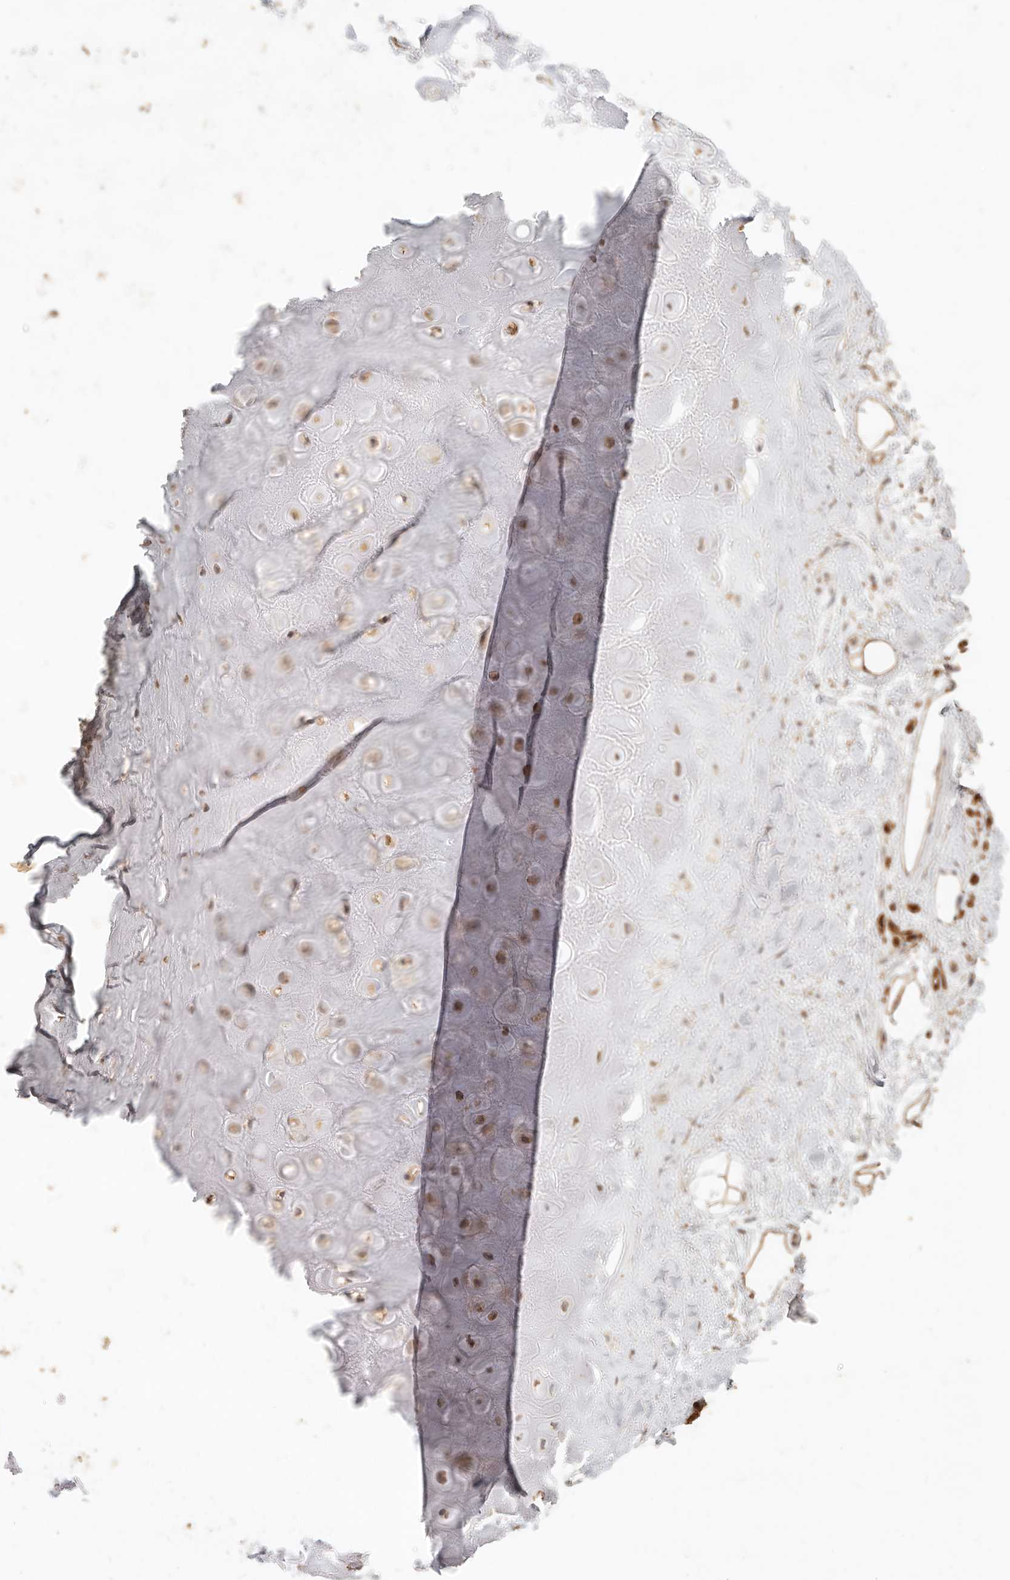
{"staining": {"intensity": "moderate", "quantity": ">75%", "location": "cytoplasmic/membranous,nuclear"}, "tissue": "adipose tissue", "cell_type": "Adipocytes", "image_type": "normal", "snomed": [{"axis": "morphology", "description": "Normal tissue, NOS"}, {"axis": "morphology", "description": "Basal cell carcinoma"}, {"axis": "topography", "description": "Skin"}], "caption": "This photomicrograph exhibits IHC staining of benign human adipose tissue, with medium moderate cytoplasmic/membranous,nuclear expression in approximately >75% of adipocytes.", "gene": "PTPN22", "patient": {"sex": "female", "age": 89}}